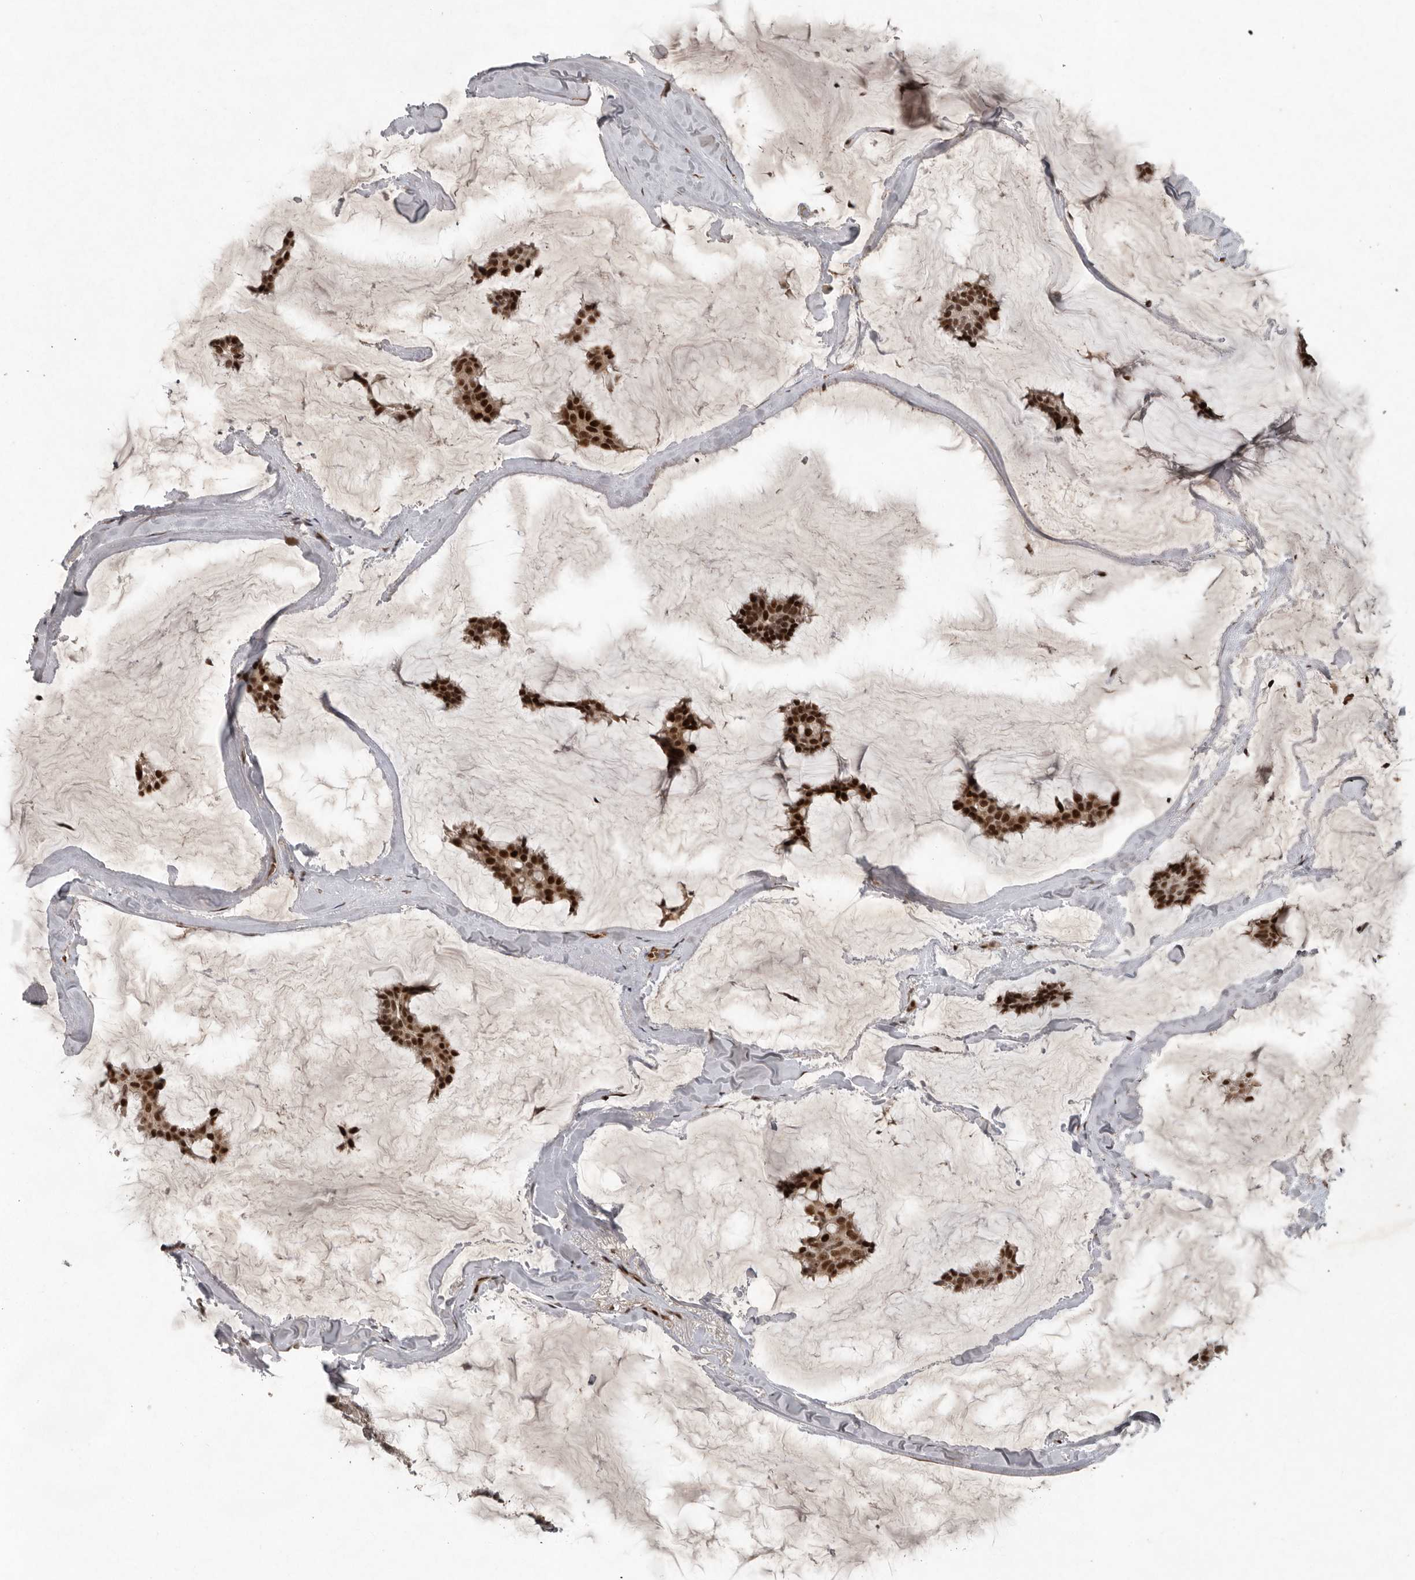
{"staining": {"intensity": "moderate", "quantity": ">75%", "location": "nuclear"}, "tissue": "breast cancer", "cell_type": "Tumor cells", "image_type": "cancer", "snomed": [{"axis": "morphology", "description": "Duct carcinoma"}, {"axis": "topography", "description": "Breast"}], "caption": "An image of breast cancer stained for a protein shows moderate nuclear brown staining in tumor cells.", "gene": "CDC27", "patient": {"sex": "female", "age": 93}}